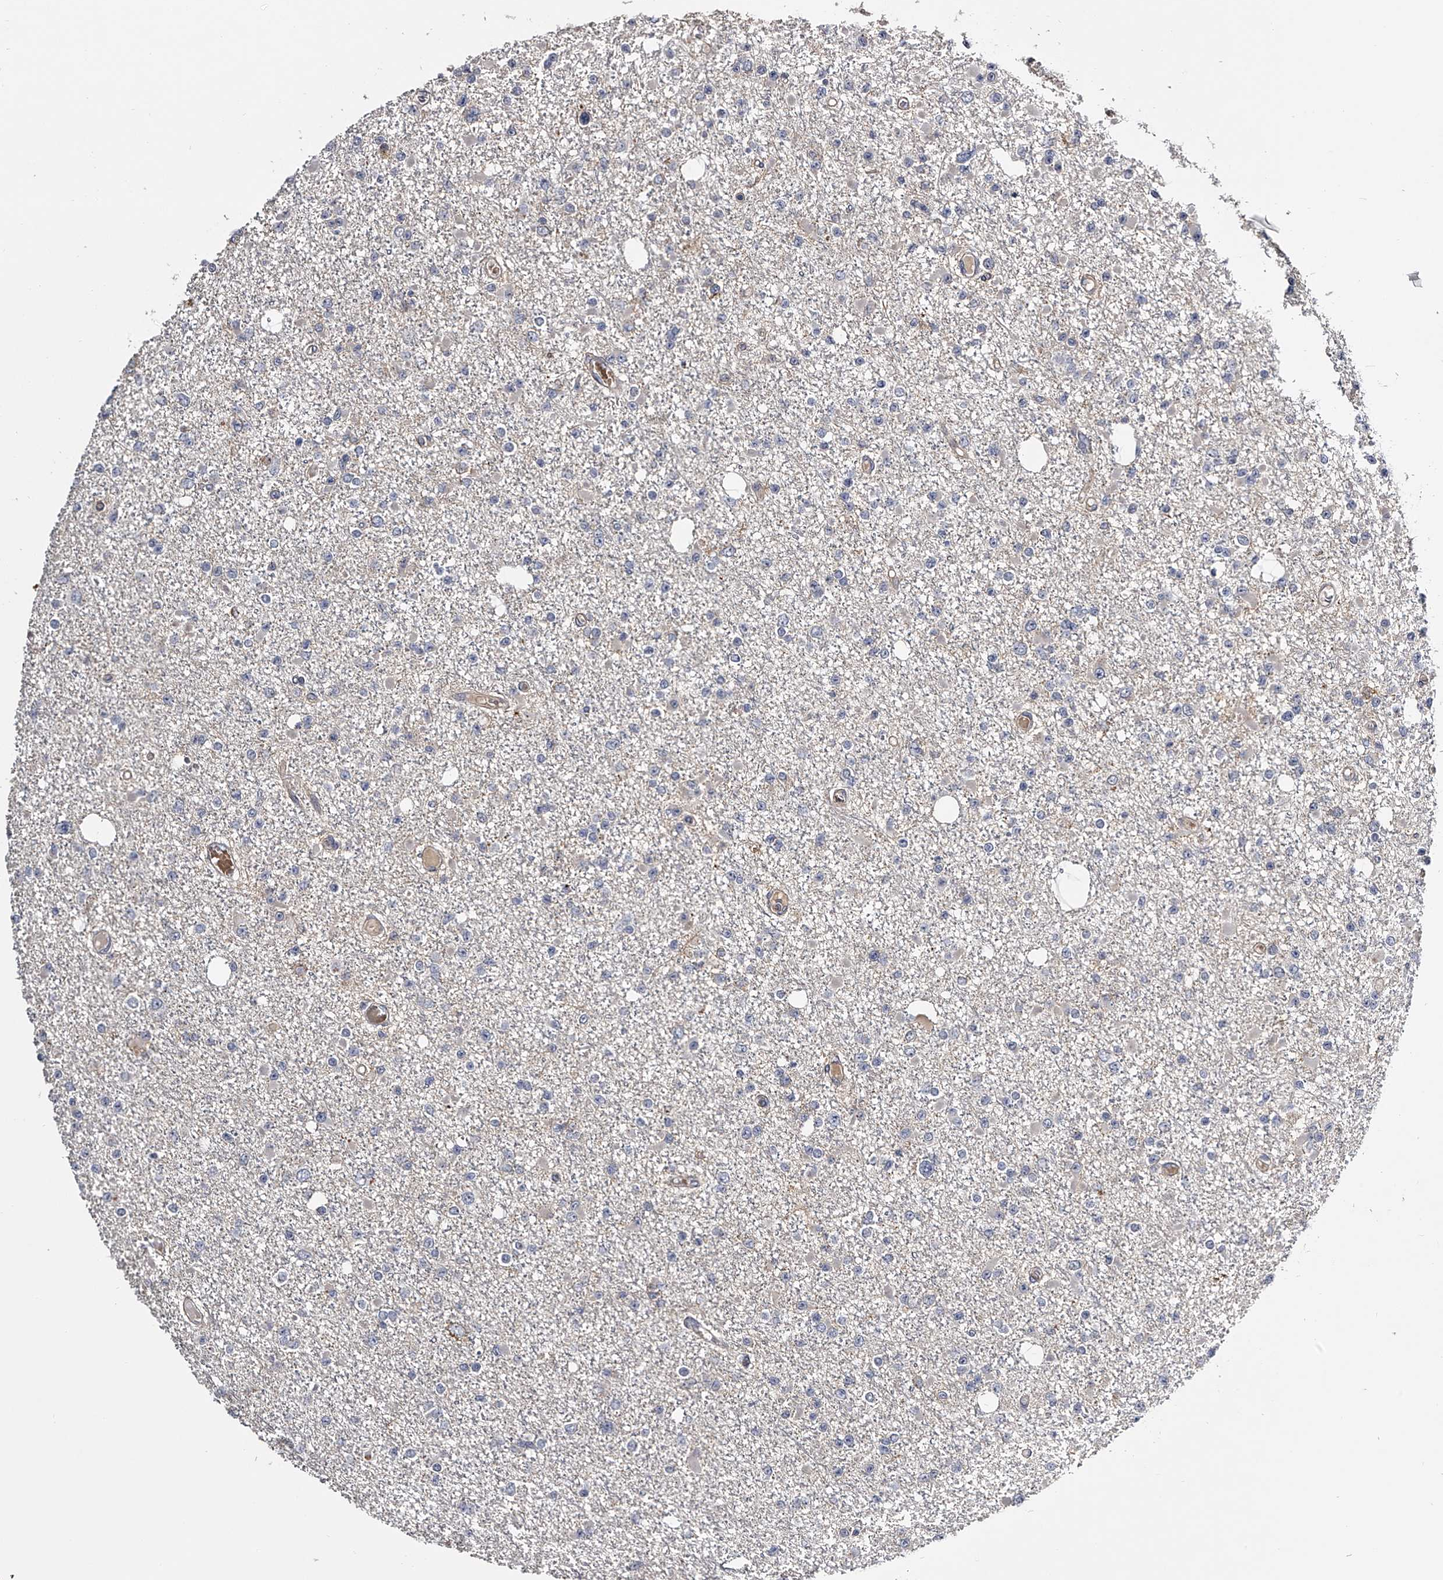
{"staining": {"intensity": "negative", "quantity": "none", "location": "none"}, "tissue": "glioma", "cell_type": "Tumor cells", "image_type": "cancer", "snomed": [{"axis": "morphology", "description": "Glioma, malignant, Low grade"}, {"axis": "topography", "description": "Brain"}], "caption": "High magnification brightfield microscopy of glioma stained with DAB (brown) and counterstained with hematoxylin (blue): tumor cells show no significant staining. (DAB immunohistochemistry, high magnification).", "gene": "MDN1", "patient": {"sex": "female", "age": 22}}